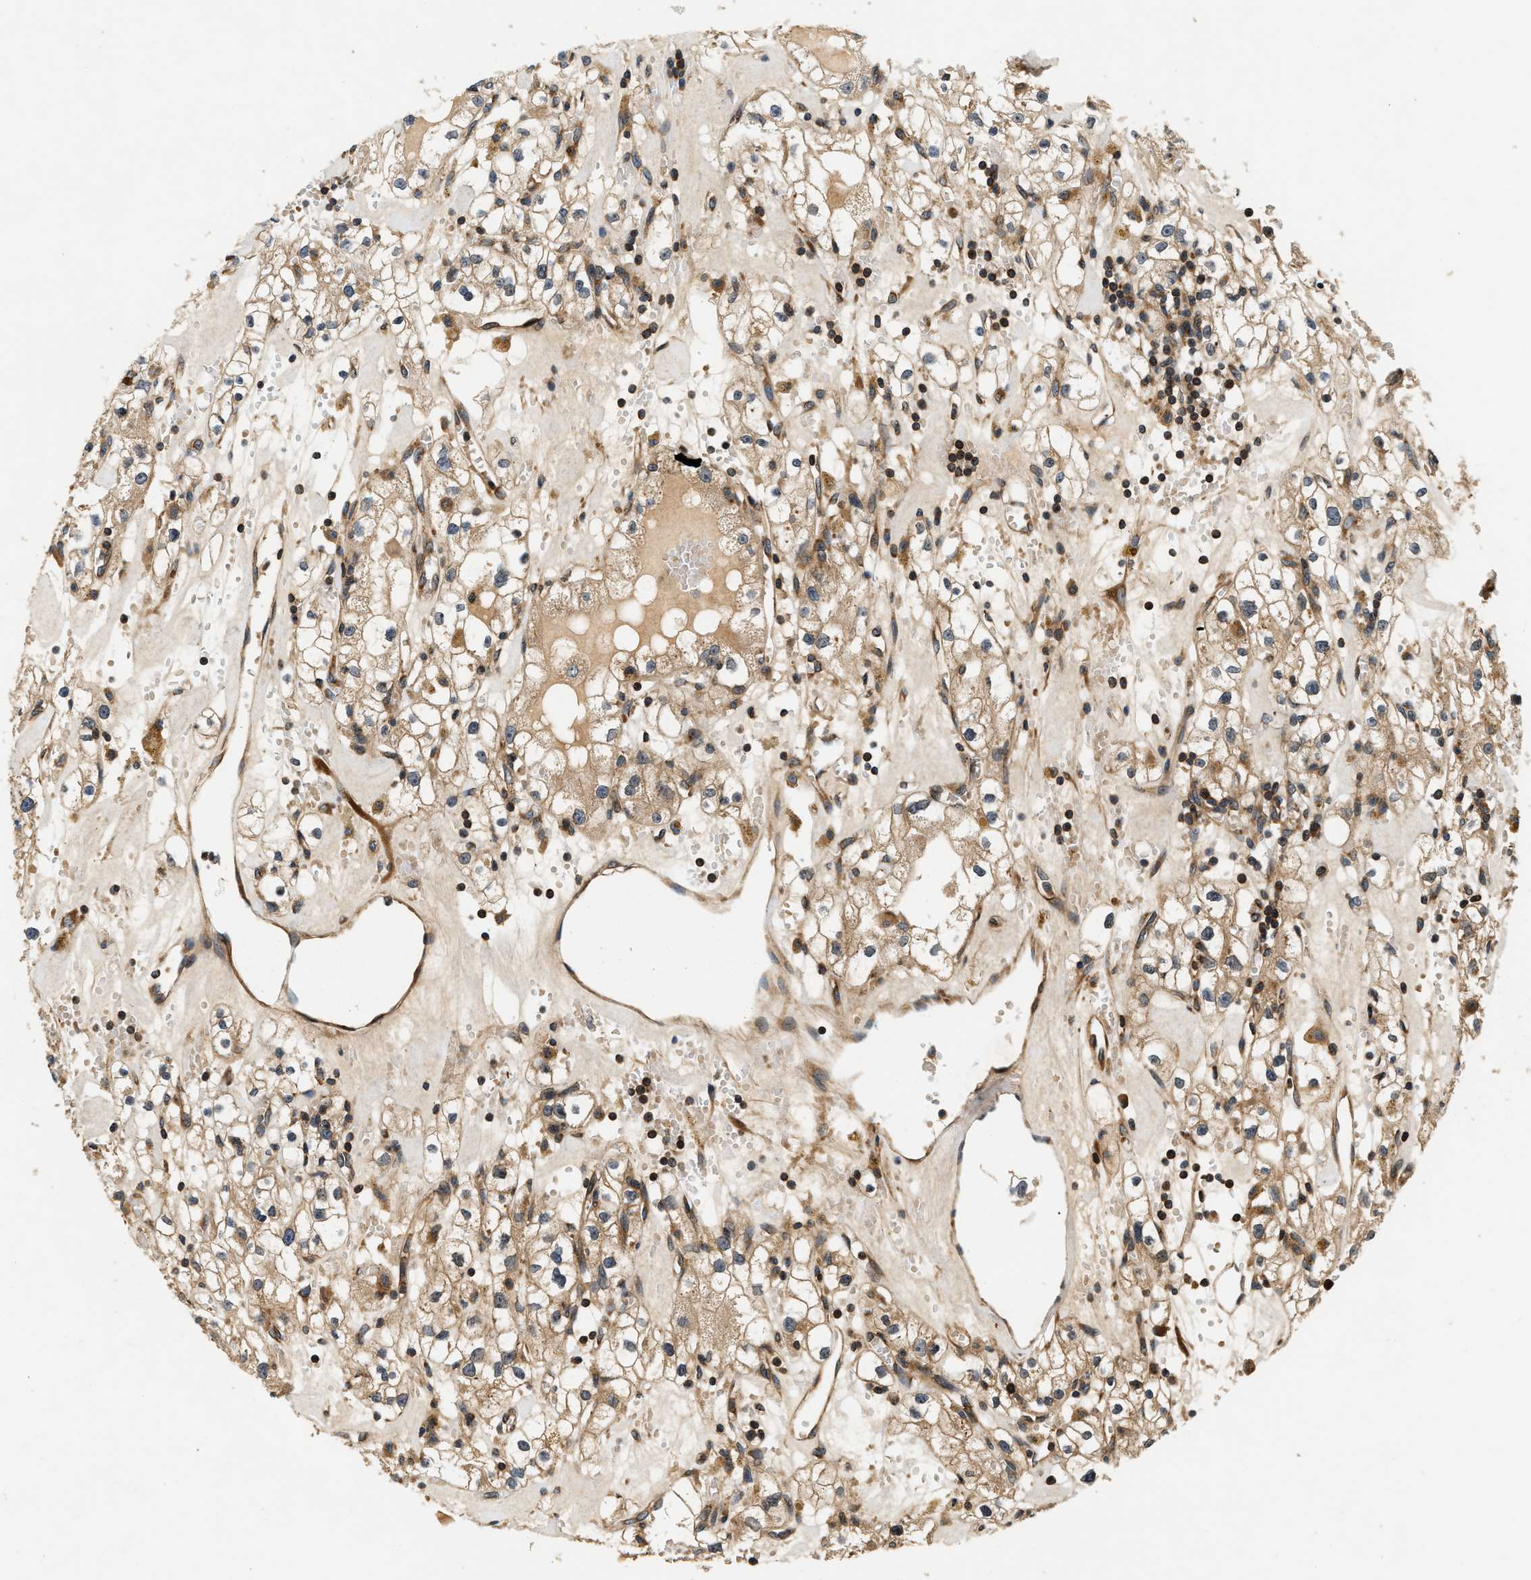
{"staining": {"intensity": "moderate", "quantity": ">75%", "location": "cytoplasmic/membranous"}, "tissue": "renal cancer", "cell_type": "Tumor cells", "image_type": "cancer", "snomed": [{"axis": "morphology", "description": "Adenocarcinoma, NOS"}, {"axis": "topography", "description": "Kidney"}], "caption": "Brown immunohistochemical staining in human renal adenocarcinoma exhibits moderate cytoplasmic/membranous staining in approximately >75% of tumor cells.", "gene": "SAMD9", "patient": {"sex": "male", "age": 56}}